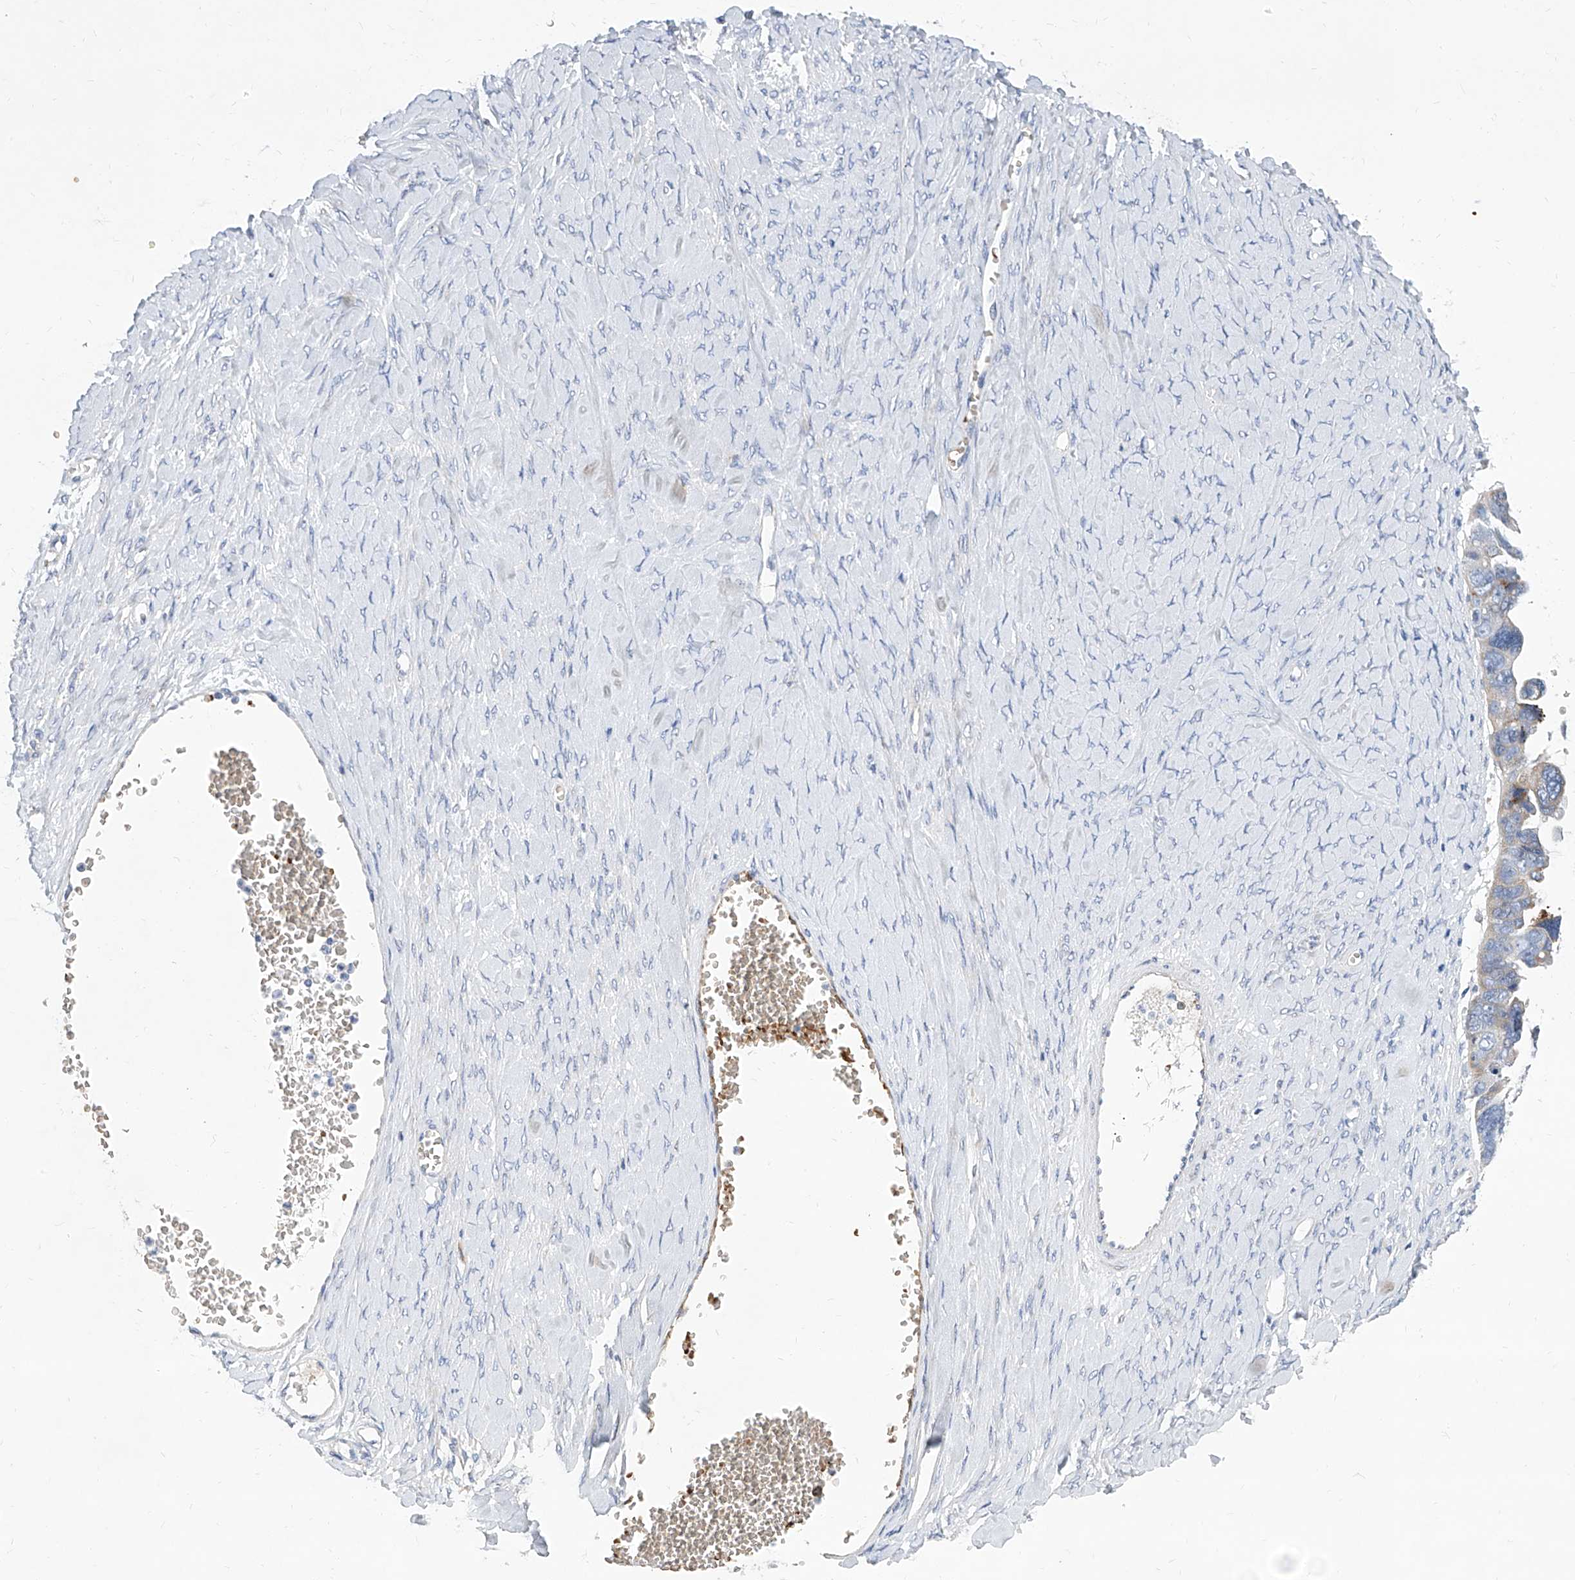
{"staining": {"intensity": "negative", "quantity": "none", "location": "none"}, "tissue": "ovarian cancer", "cell_type": "Tumor cells", "image_type": "cancer", "snomed": [{"axis": "morphology", "description": "Cystadenocarcinoma, serous, NOS"}, {"axis": "topography", "description": "Ovary"}], "caption": "The image exhibits no staining of tumor cells in ovarian serous cystadenocarcinoma.", "gene": "FPR2", "patient": {"sex": "female", "age": 79}}